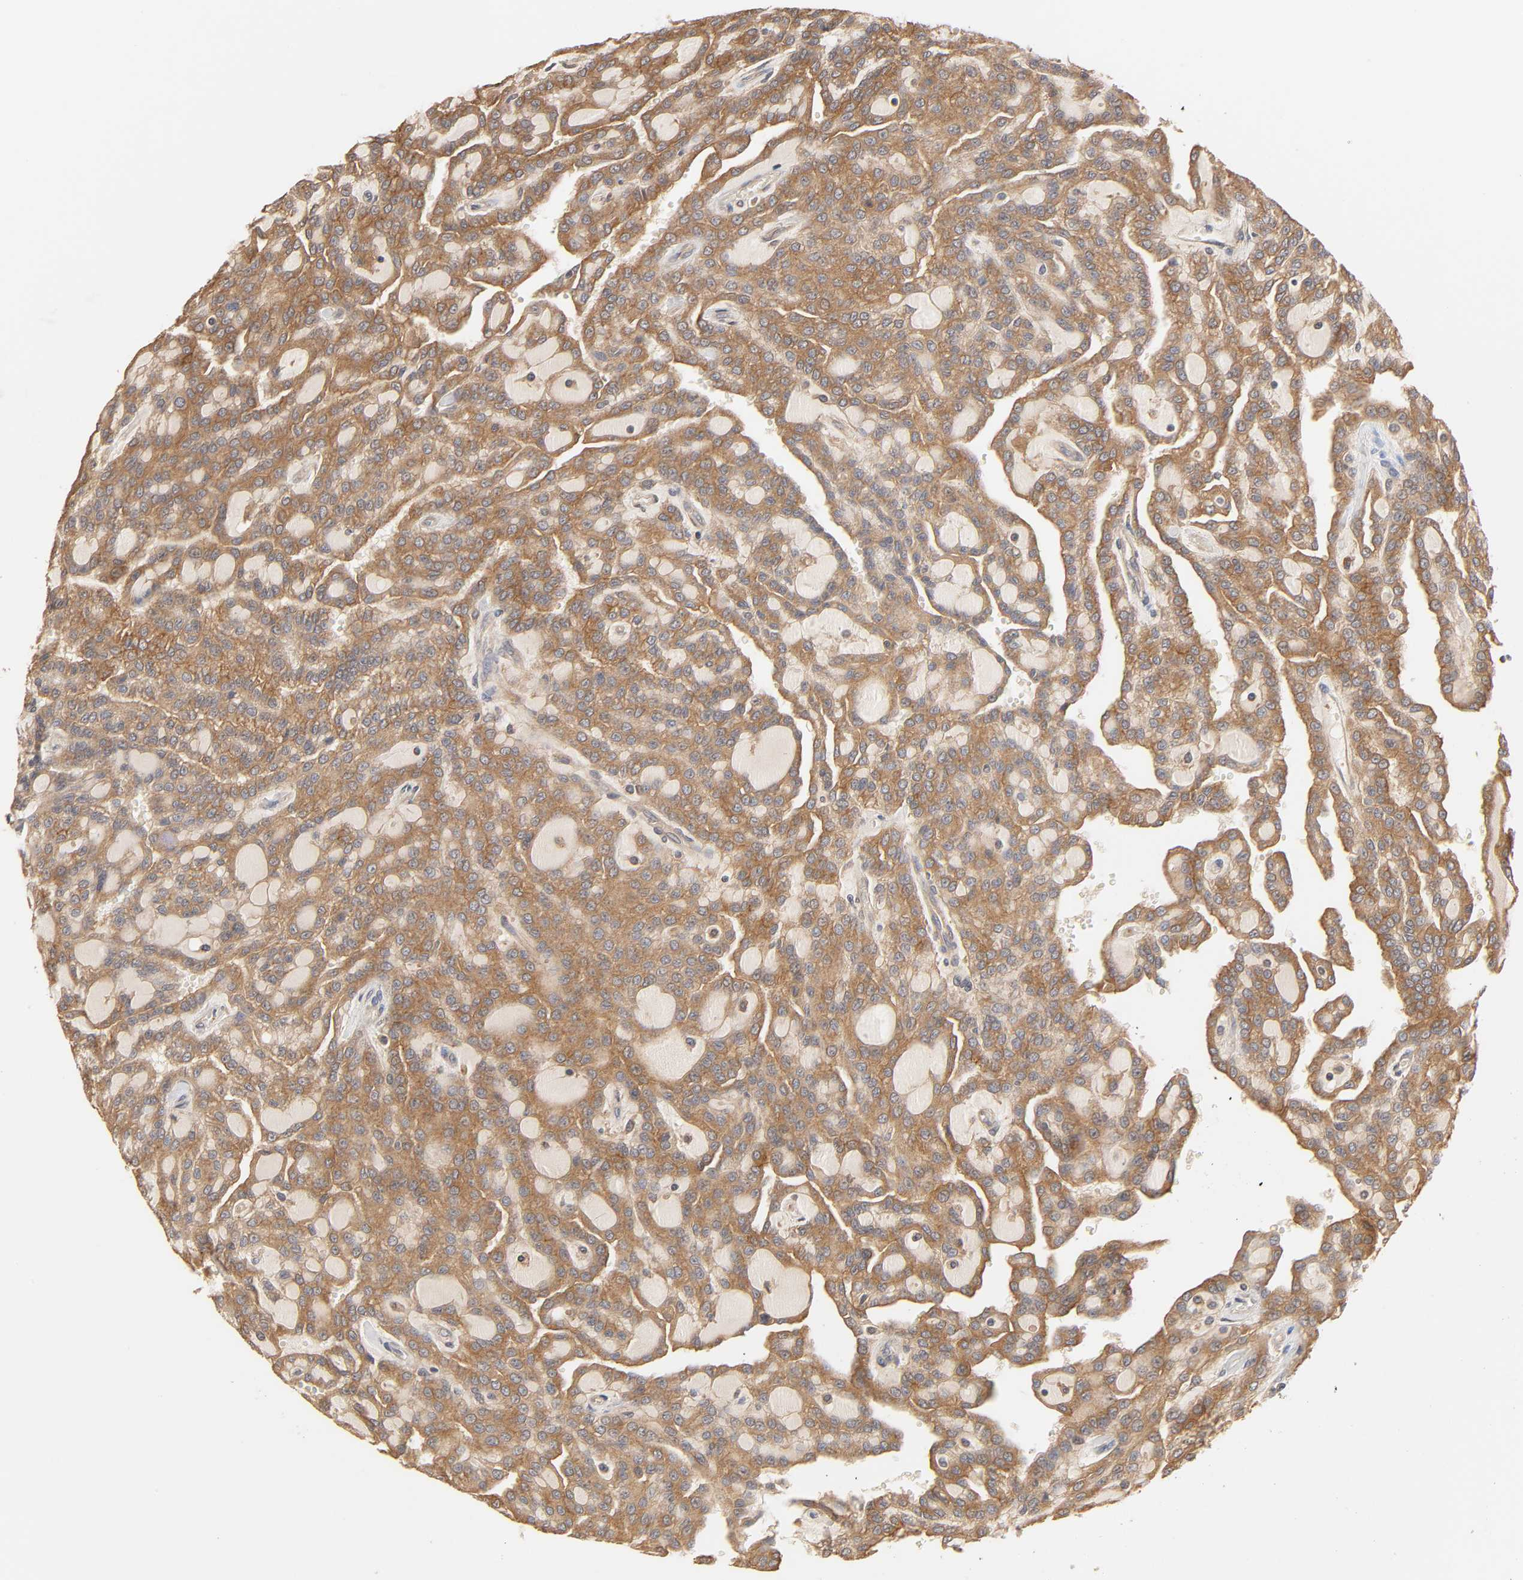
{"staining": {"intensity": "strong", "quantity": ">75%", "location": "cytoplasmic/membranous"}, "tissue": "renal cancer", "cell_type": "Tumor cells", "image_type": "cancer", "snomed": [{"axis": "morphology", "description": "Adenocarcinoma, NOS"}, {"axis": "topography", "description": "Kidney"}], "caption": "Renal adenocarcinoma stained for a protein (brown) reveals strong cytoplasmic/membranous positive positivity in about >75% of tumor cells.", "gene": "EPS8", "patient": {"sex": "male", "age": 63}}